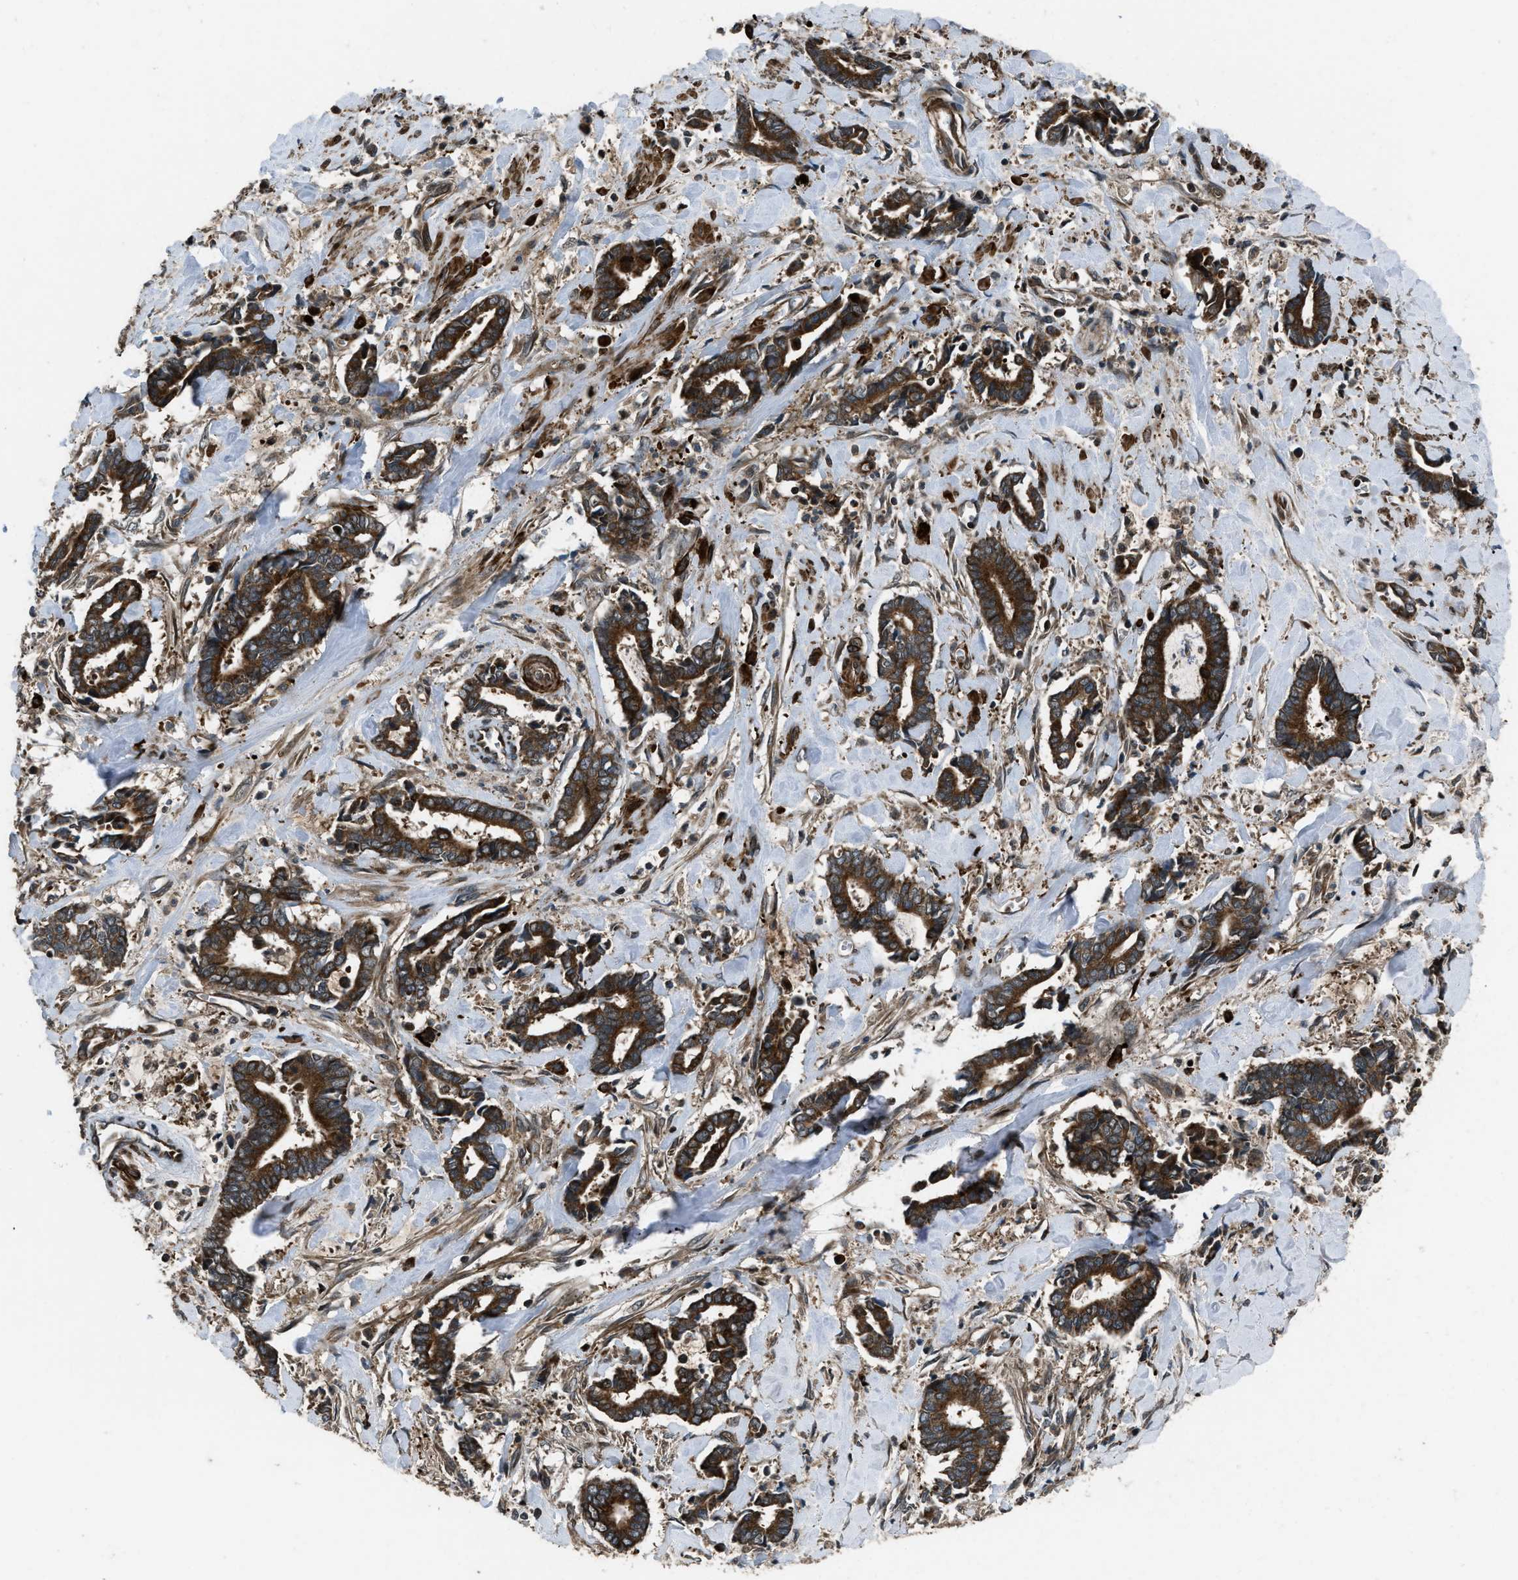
{"staining": {"intensity": "strong", "quantity": ">75%", "location": "cytoplasmic/membranous"}, "tissue": "cervical cancer", "cell_type": "Tumor cells", "image_type": "cancer", "snomed": [{"axis": "morphology", "description": "Adenocarcinoma, NOS"}, {"axis": "topography", "description": "Cervix"}], "caption": "IHC of cervical cancer (adenocarcinoma) displays high levels of strong cytoplasmic/membranous expression in approximately >75% of tumor cells.", "gene": "IRAK4", "patient": {"sex": "female", "age": 44}}